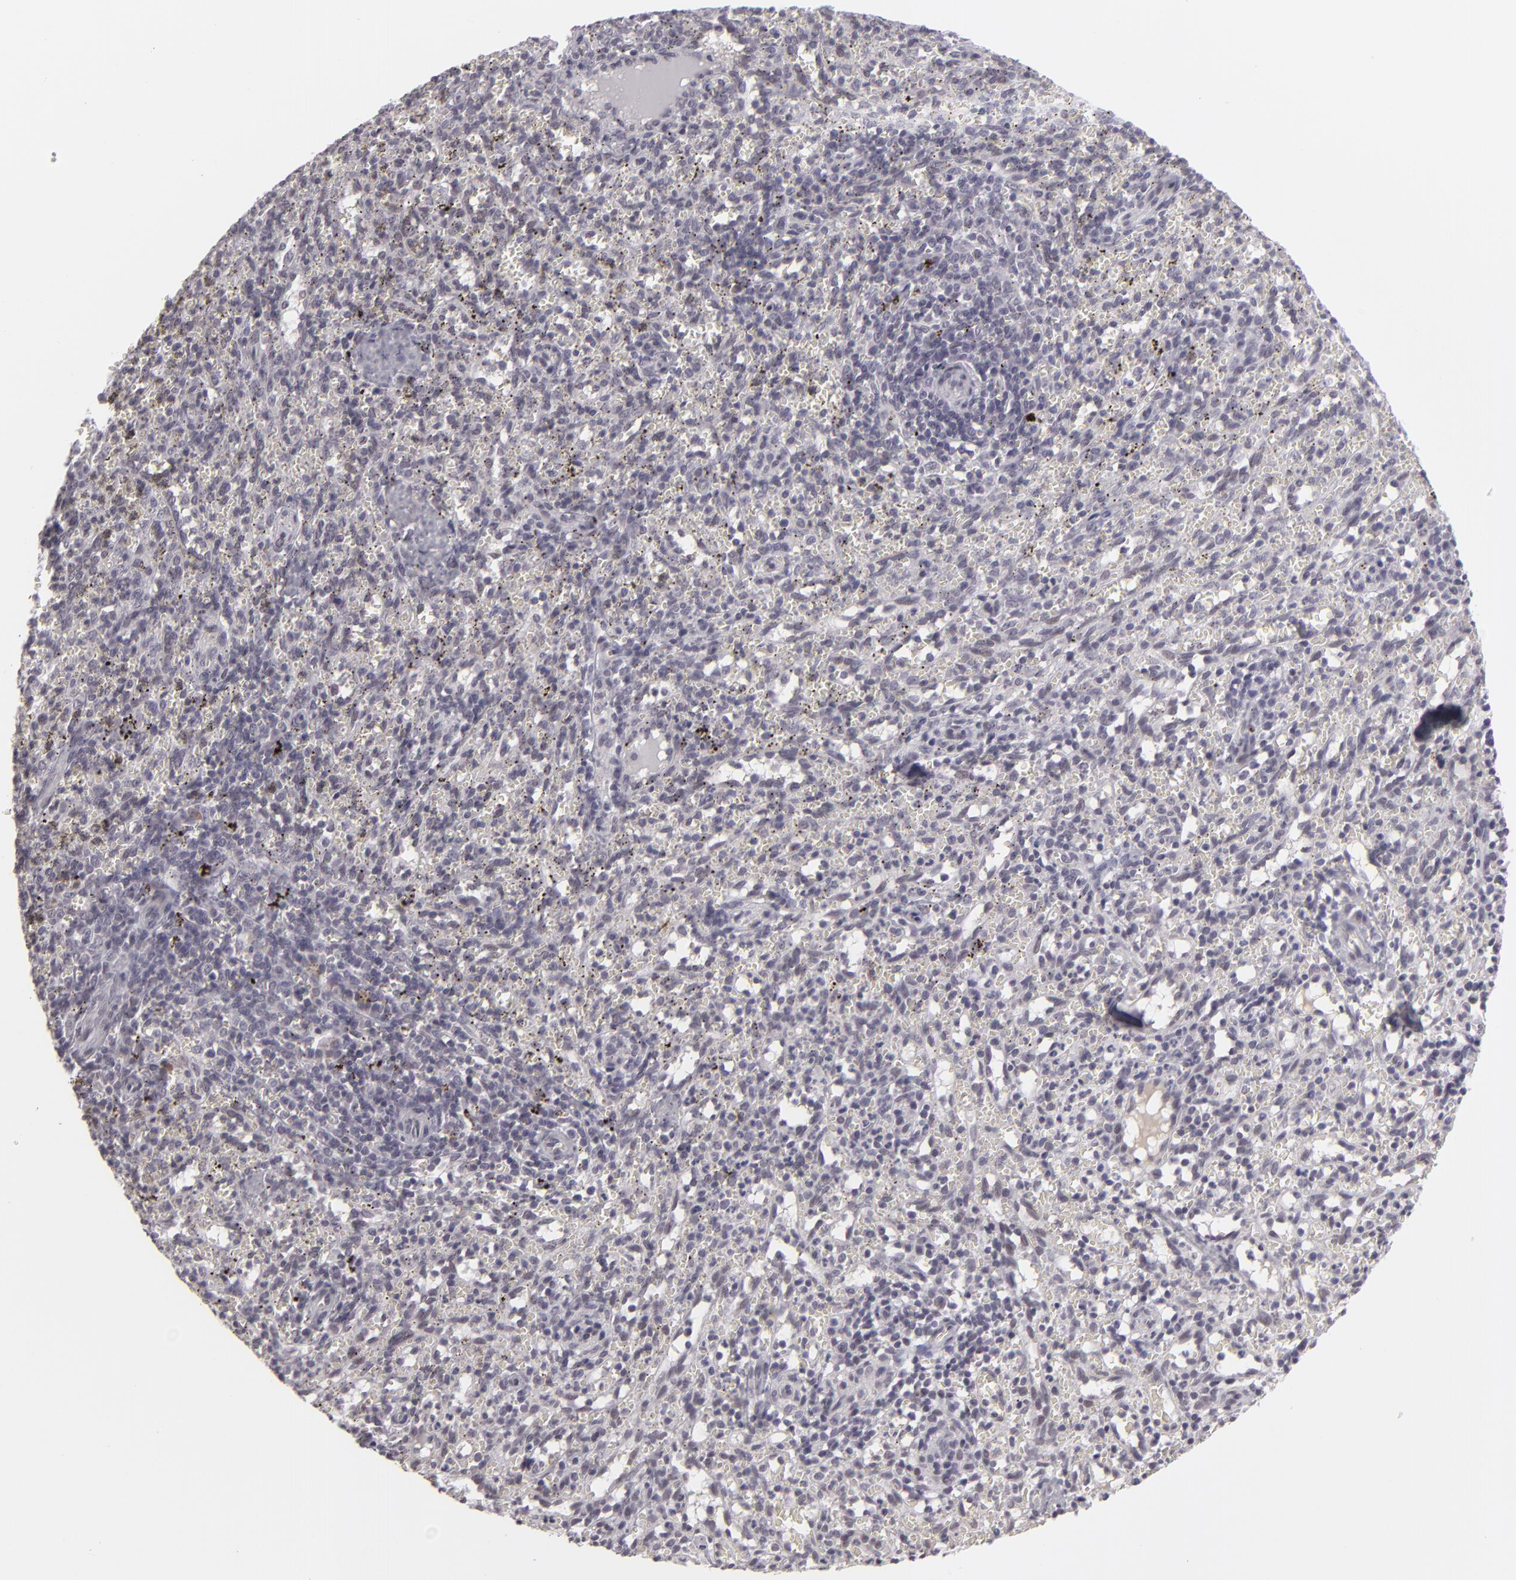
{"staining": {"intensity": "negative", "quantity": "none", "location": "none"}, "tissue": "spleen", "cell_type": "Cells in red pulp", "image_type": "normal", "snomed": [{"axis": "morphology", "description": "Normal tissue, NOS"}, {"axis": "topography", "description": "Spleen"}], "caption": "Protein analysis of benign spleen displays no significant positivity in cells in red pulp.", "gene": "ZNF205", "patient": {"sex": "female", "age": 10}}